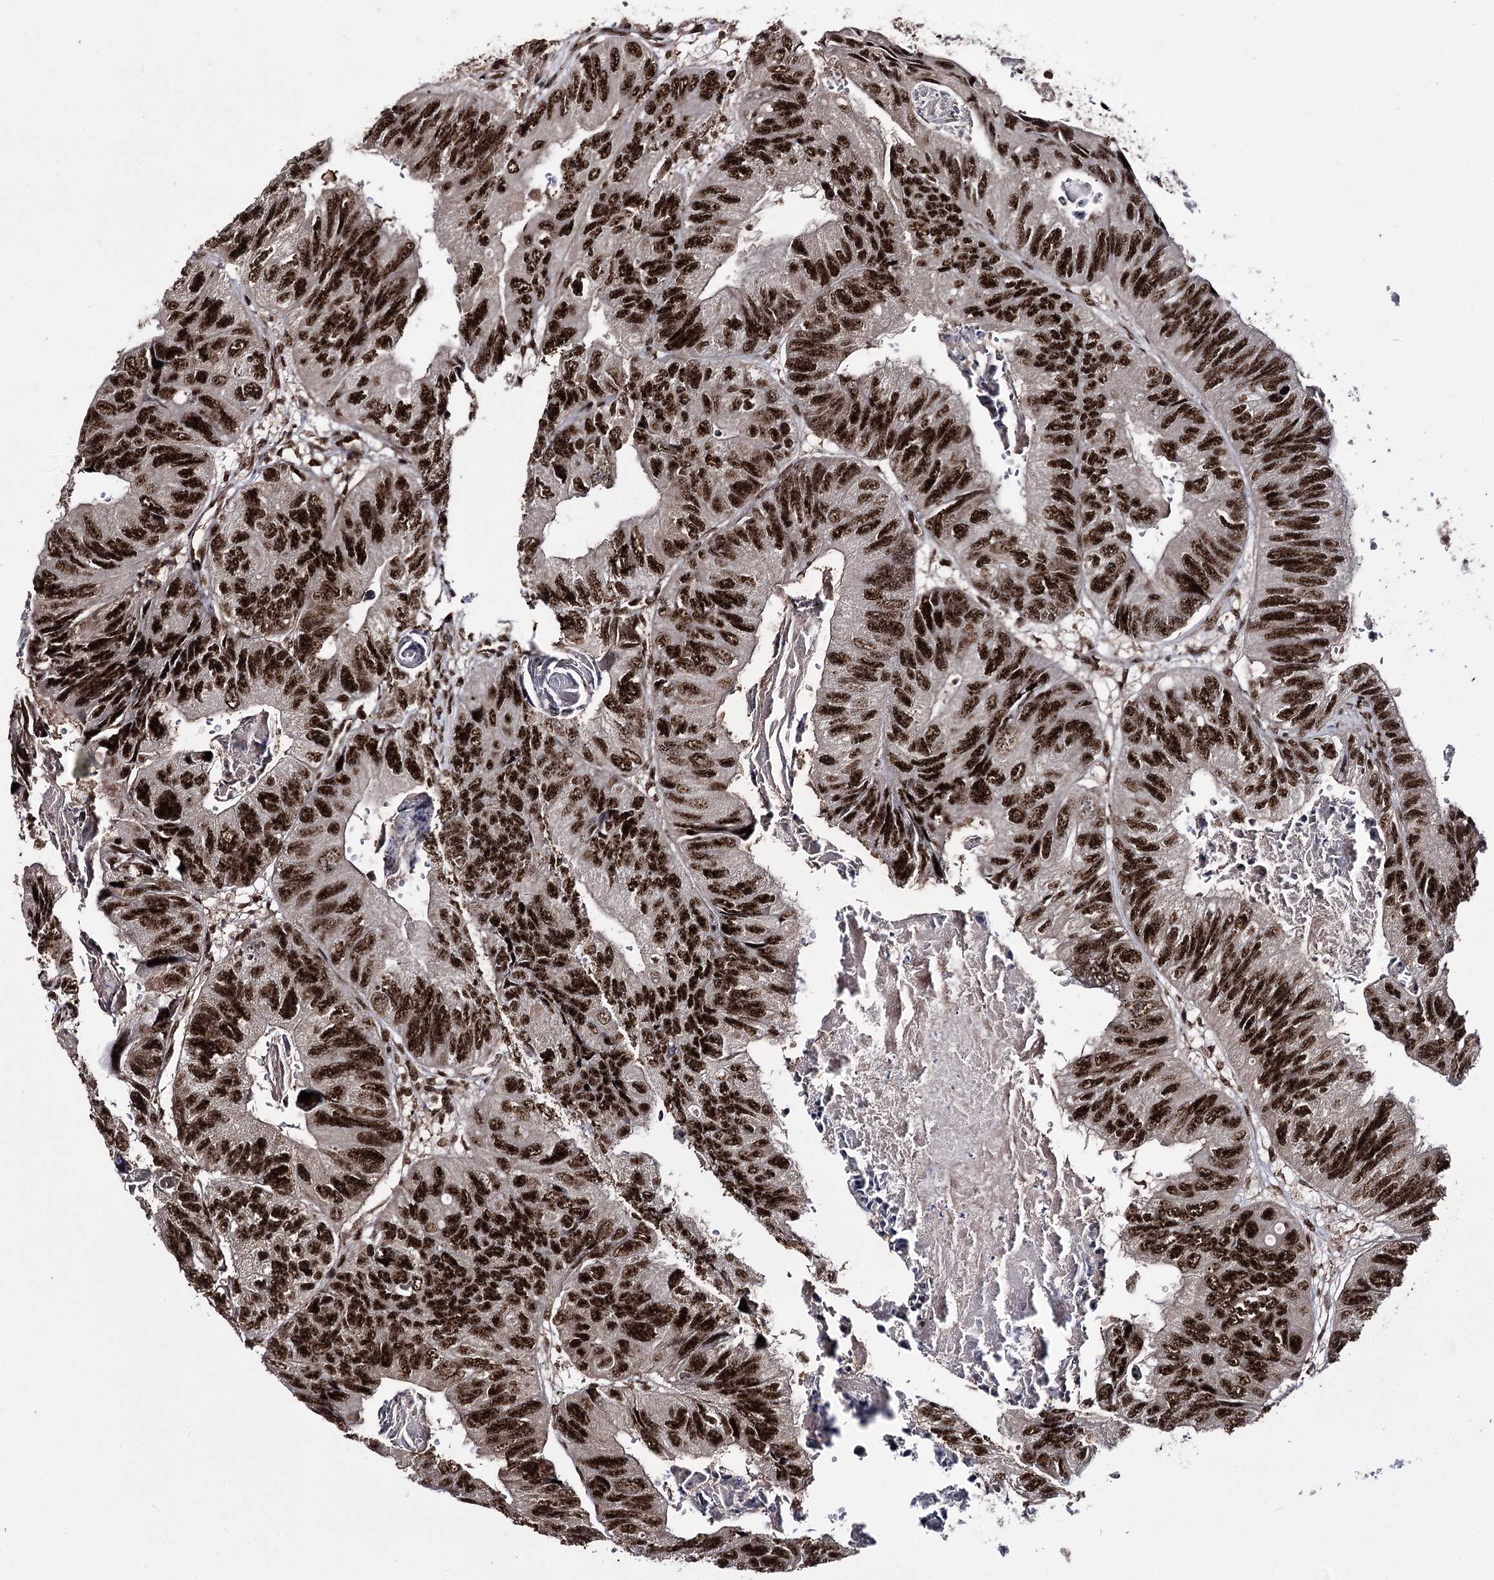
{"staining": {"intensity": "strong", "quantity": ">75%", "location": "nuclear"}, "tissue": "colorectal cancer", "cell_type": "Tumor cells", "image_type": "cancer", "snomed": [{"axis": "morphology", "description": "Adenocarcinoma, NOS"}, {"axis": "topography", "description": "Rectum"}], "caption": "Immunohistochemistry of colorectal cancer (adenocarcinoma) displays high levels of strong nuclear positivity in approximately >75% of tumor cells.", "gene": "PRPF40A", "patient": {"sex": "male", "age": 63}}